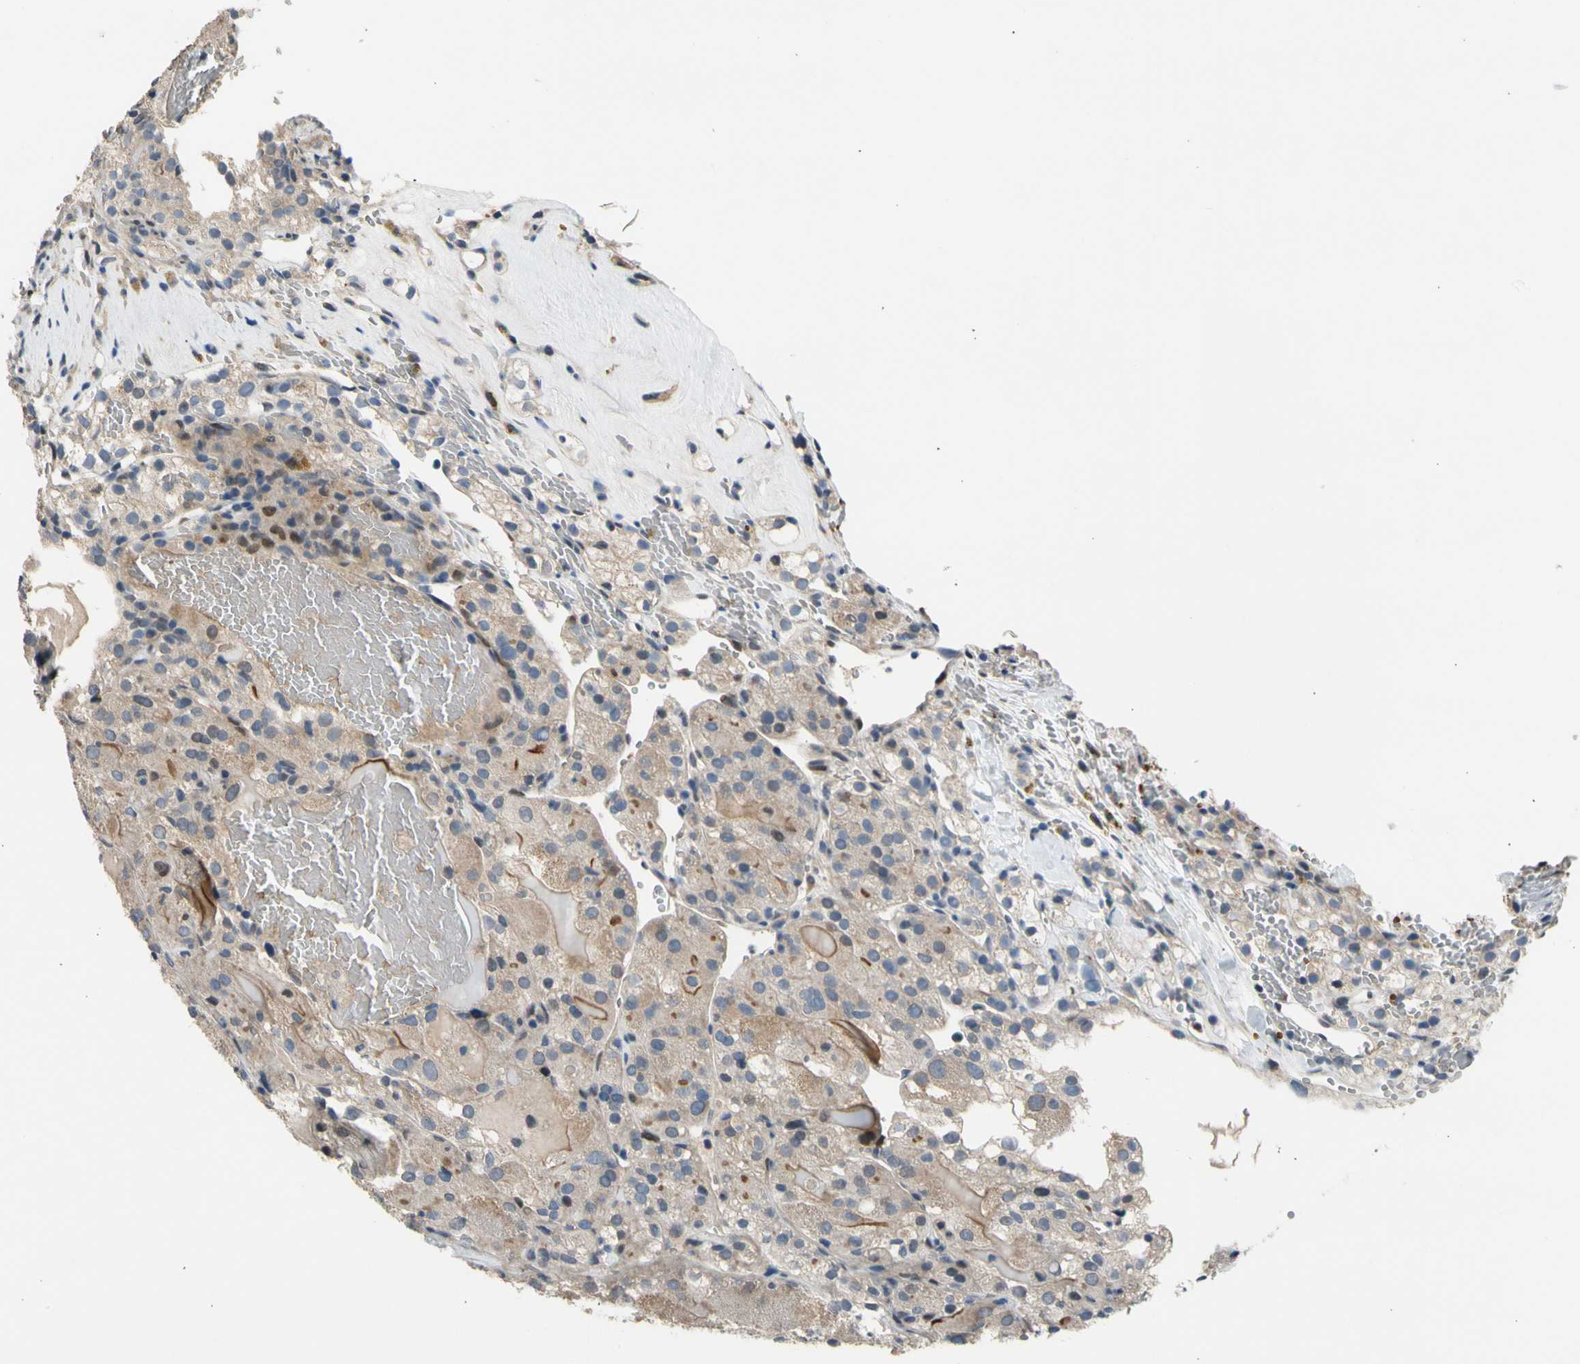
{"staining": {"intensity": "weak", "quantity": "25%-75%", "location": "cytoplasmic/membranous,nuclear"}, "tissue": "renal cancer", "cell_type": "Tumor cells", "image_type": "cancer", "snomed": [{"axis": "morphology", "description": "Normal tissue, NOS"}, {"axis": "morphology", "description": "Adenocarcinoma, NOS"}, {"axis": "topography", "description": "Kidney"}], "caption": "Immunohistochemistry (IHC) staining of adenocarcinoma (renal), which reveals low levels of weak cytoplasmic/membranous and nuclear expression in approximately 25%-75% of tumor cells indicating weak cytoplasmic/membranous and nuclear protein expression. The staining was performed using DAB (brown) for protein detection and nuclei were counterstained in hematoxylin (blue).", "gene": "ZNF184", "patient": {"sex": "male", "age": 61}}